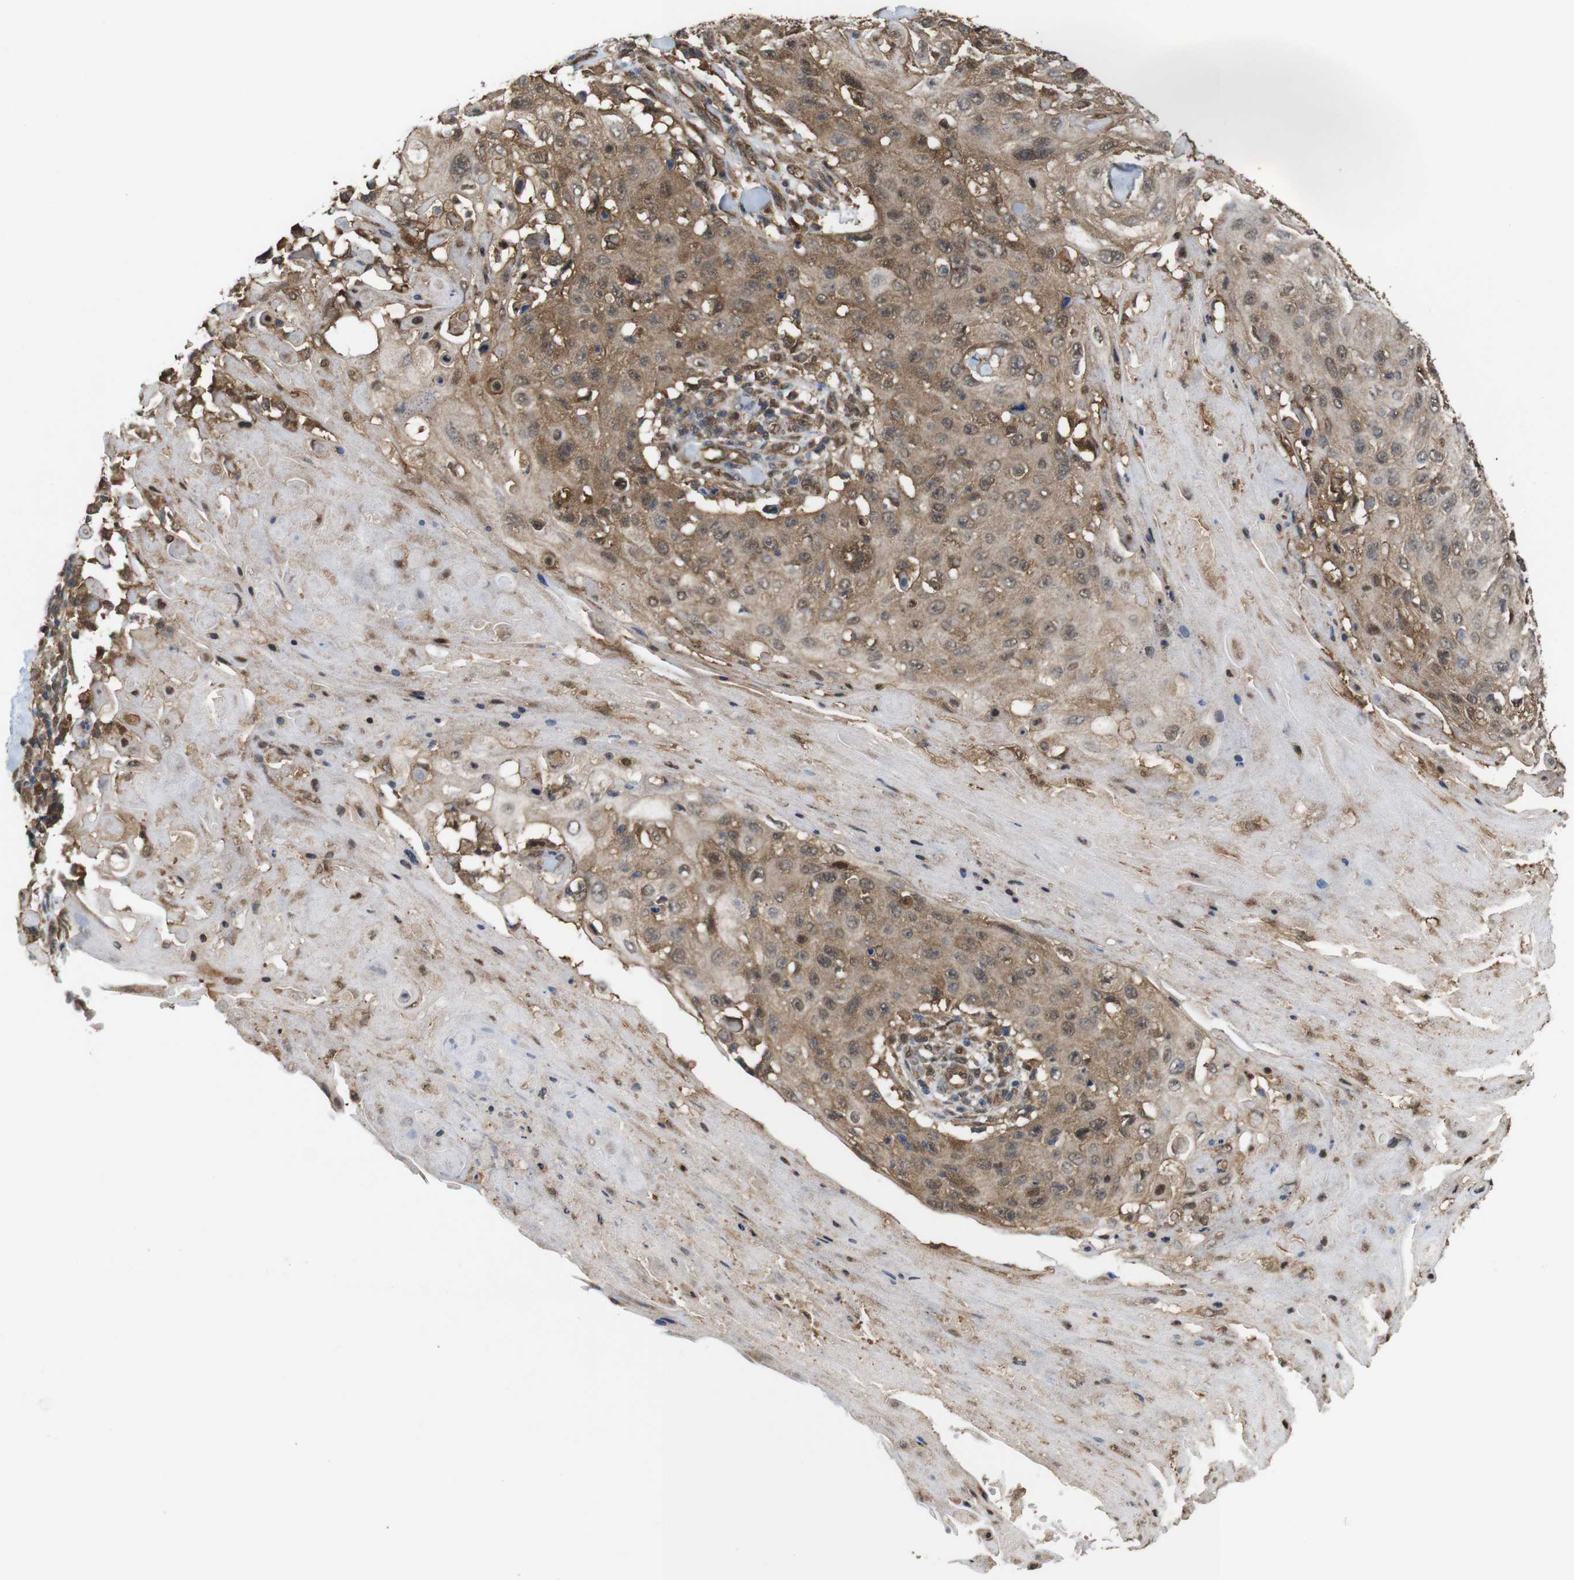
{"staining": {"intensity": "moderate", "quantity": ">75%", "location": "cytoplasmic/membranous"}, "tissue": "skin cancer", "cell_type": "Tumor cells", "image_type": "cancer", "snomed": [{"axis": "morphology", "description": "Squamous cell carcinoma, NOS"}, {"axis": "topography", "description": "Skin"}], "caption": "Protein staining exhibits moderate cytoplasmic/membranous positivity in about >75% of tumor cells in skin cancer (squamous cell carcinoma).", "gene": "YWHAG", "patient": {"sex": "male", "age": 86}}